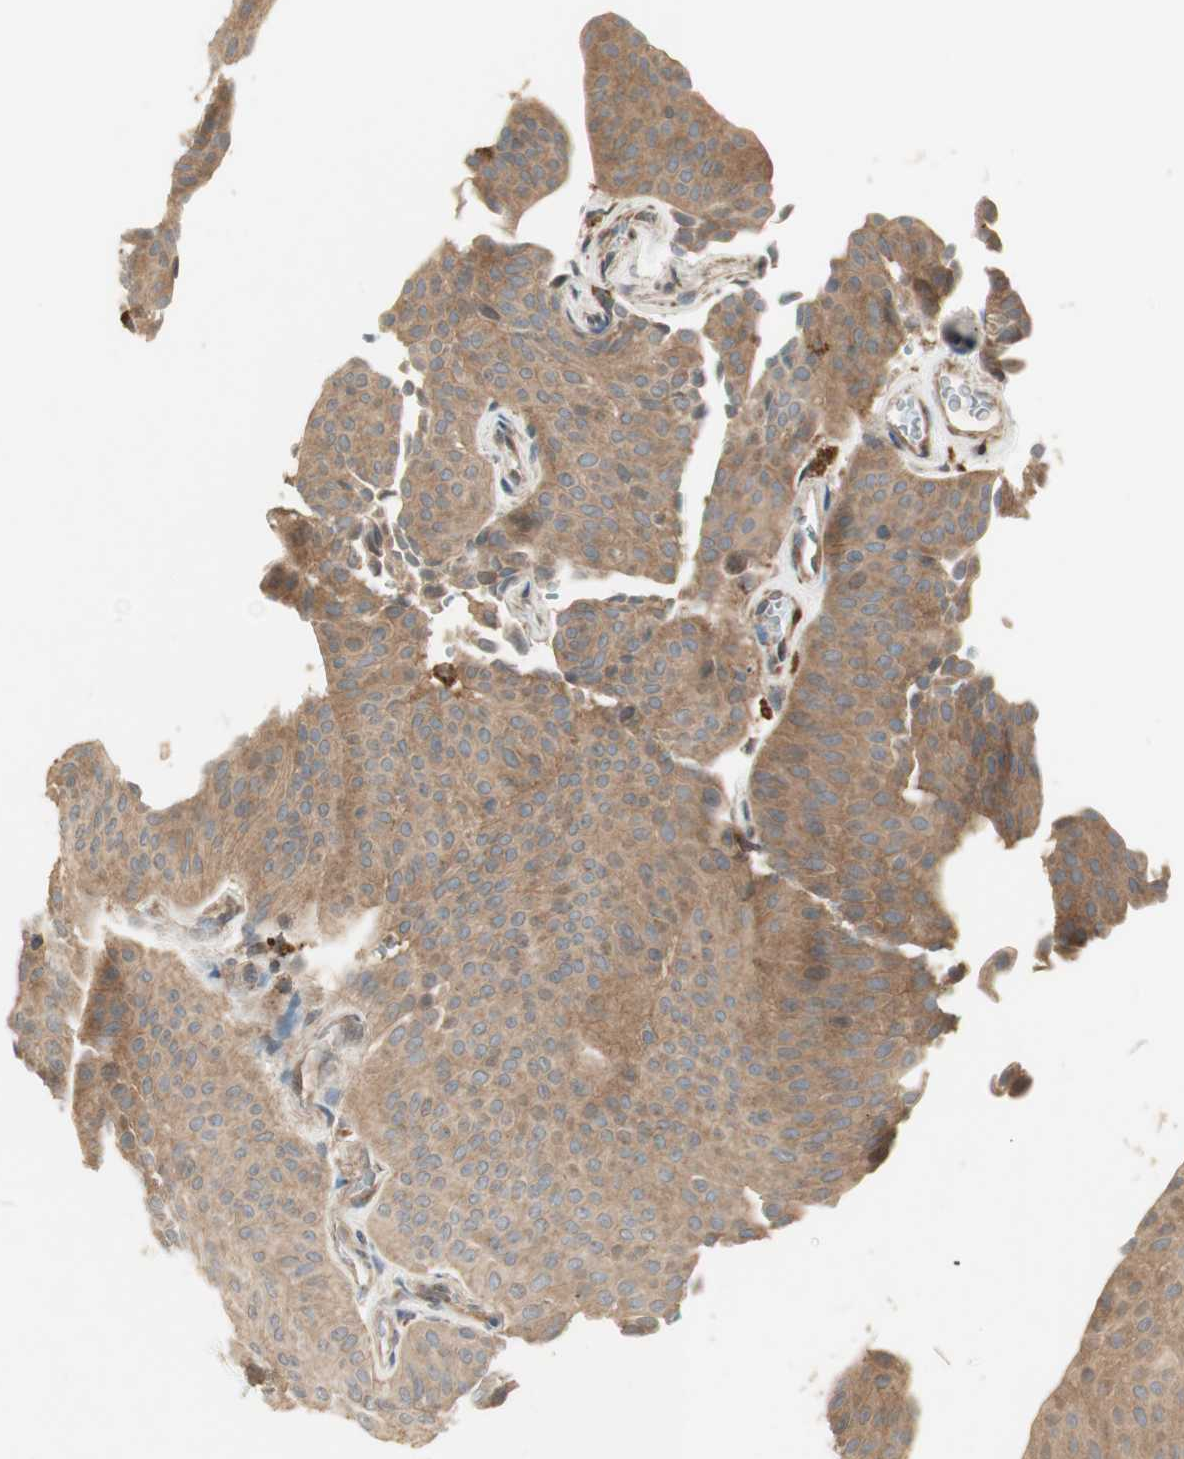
{"staining": {"intensity": "weak", "quantity": ">75%", "location": "cytoplasmic/membranous"}, "tissue": "urothelial cancer", "cell_type": "Tumor cells", "image_type": "cancer", "snomed": [{"axis": "morphology", "description": "Urothelial carcinoma, Low grade"}, {"axis": "topography", "description": "Urinary bladder"}], "caption": "The histopathology image demonstrates a brown stain indicating the presence of a protein in the cytoplasmic/membranous of tumor cells in urothelial cancer. (brown staining indicates protein expression, while blue staining denotes nuclei).", "gene": "SFRP1", "patient": {"sex": "female", "age": 60}}